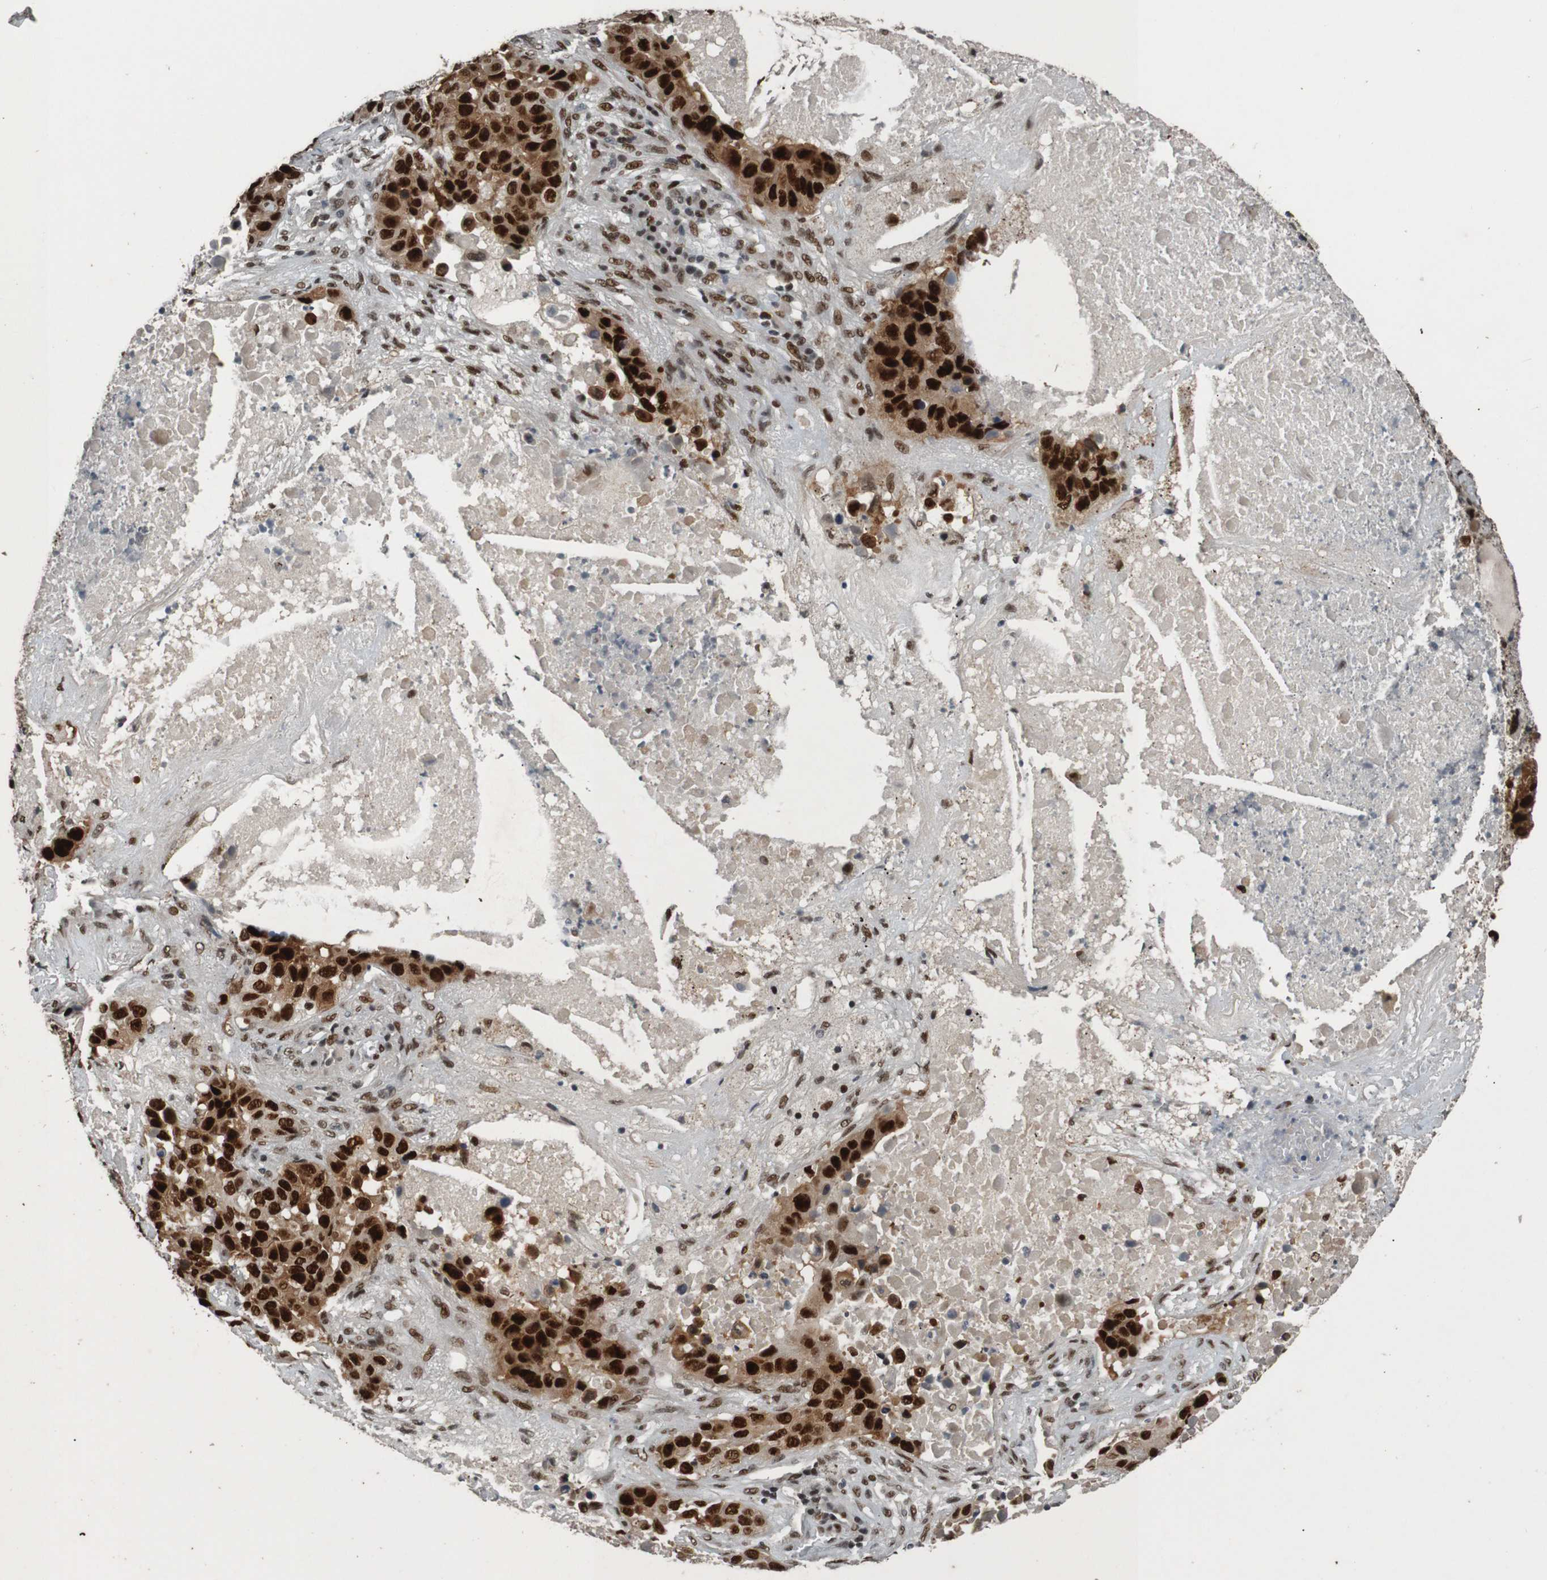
{"staining": {"intensity": "strong", "quantity": ">75%", "location": "cytoplasmic/membranous,nuclear"}, "tissue": "lung cancer", "cell_type": "Tumor cells", "image_type": "cancer", "snomed": [{"axis": "morphology", "description": "Squamous cell carcinoma, NOS"}, {"axis": "topography", "description": "Lung"}], "caption": "This is a micrograph of IHC staining of squamous cell carcinoma (lung), which shows strong staining in the cytoplasmic/membranous and nuclear of tumor cells.", "gene": "HEXIM1", "patient": {"sex": "male", "age": 57}}